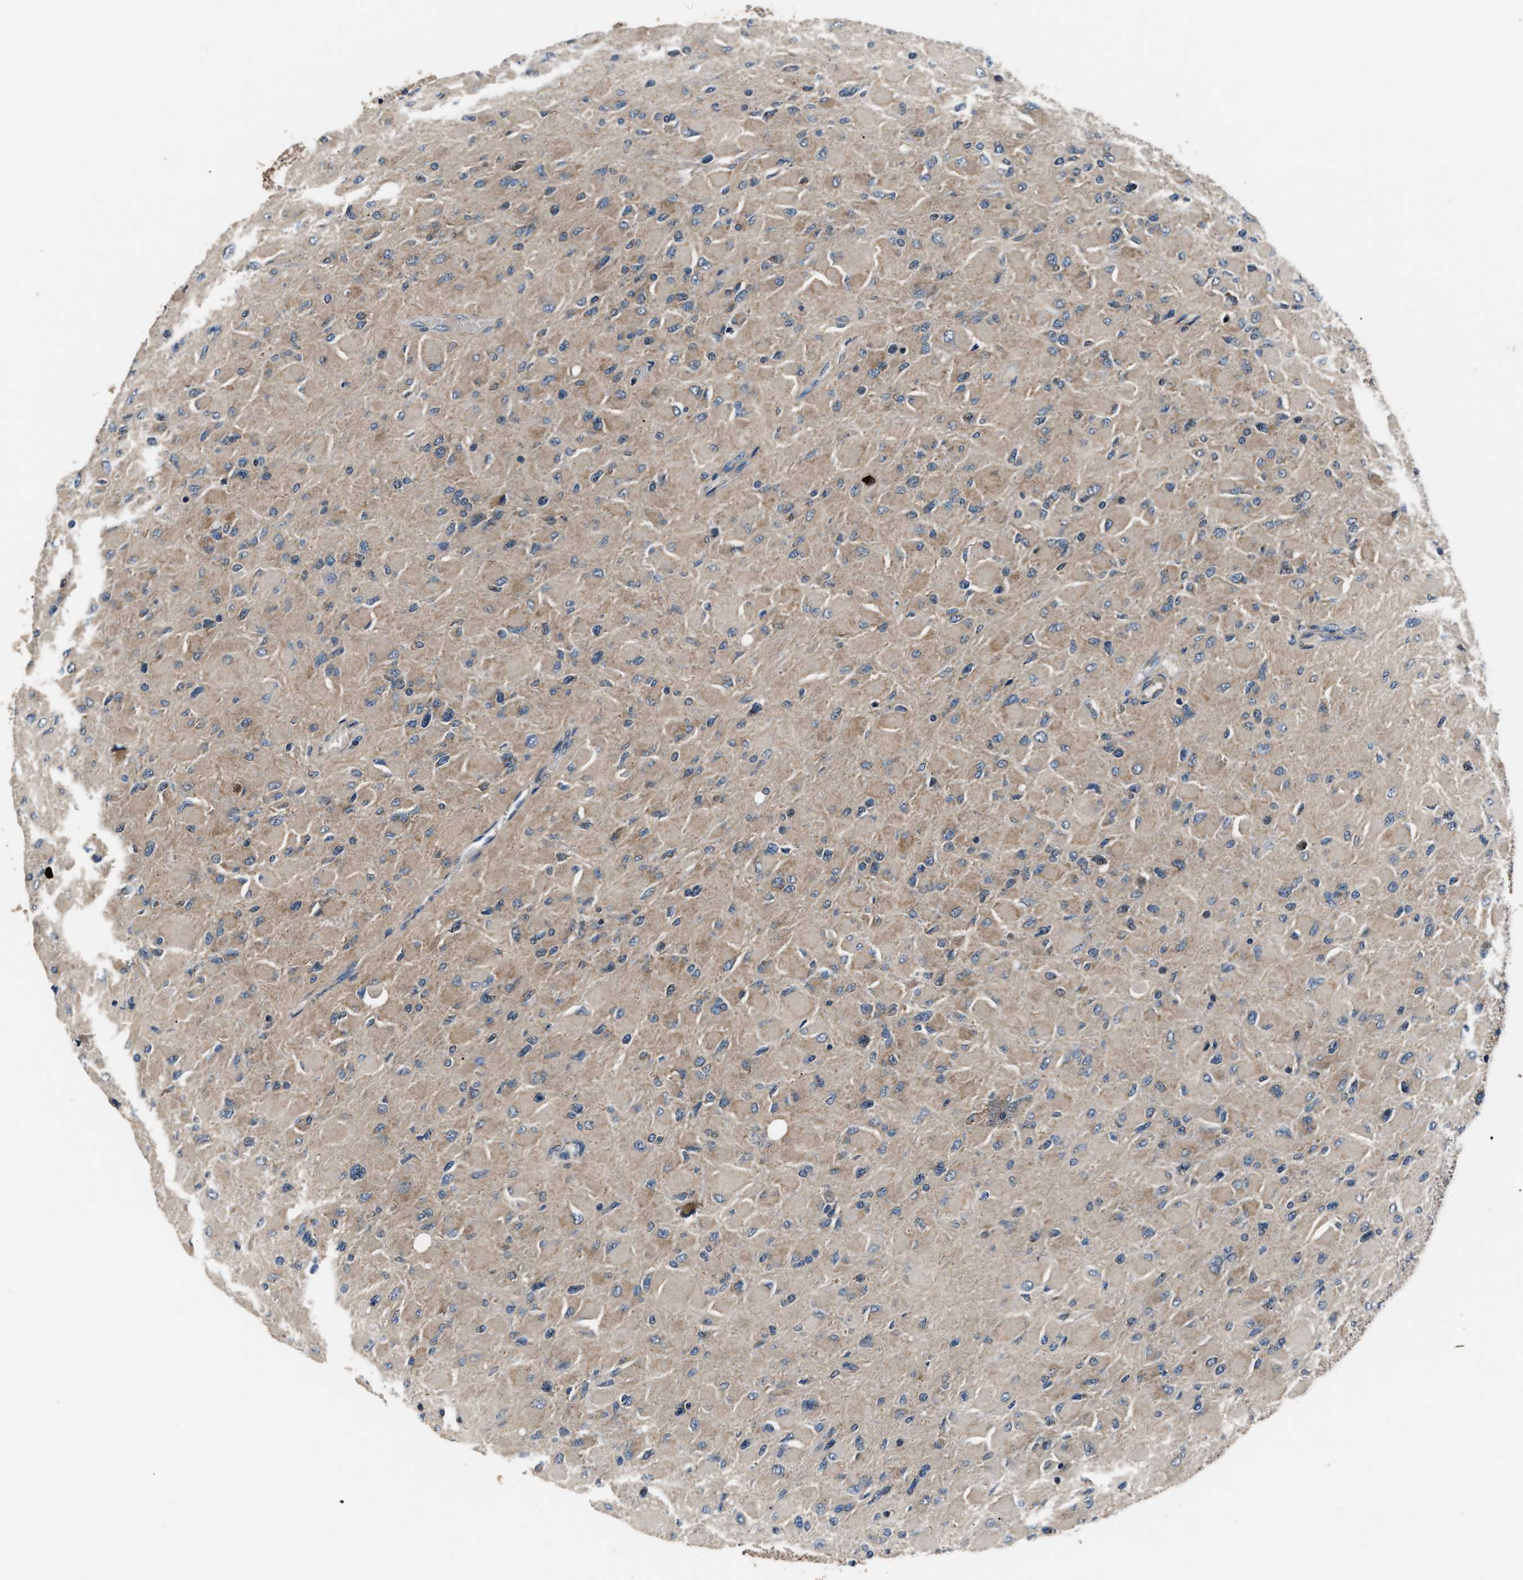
{"staining": {"intensity": "weak", "quantity": ">75%", "location": "cytoplasmic/membranous"}, "tissue": "glioma", "cell_type": "Tumor cells", "image_type": "cancer", "snomed": [{"axis": "morphology", "description": "Glioma, malignant, High grade"}, {"axis": "topography", "description": "Cerebral cortex"}], "caption": "A brown stain labels weak cytoplasmic/membranous staining of a protein in glioma tumor cells.", "gene": "IMPDH2", "patient": {"sex": "female", "age": 36}}